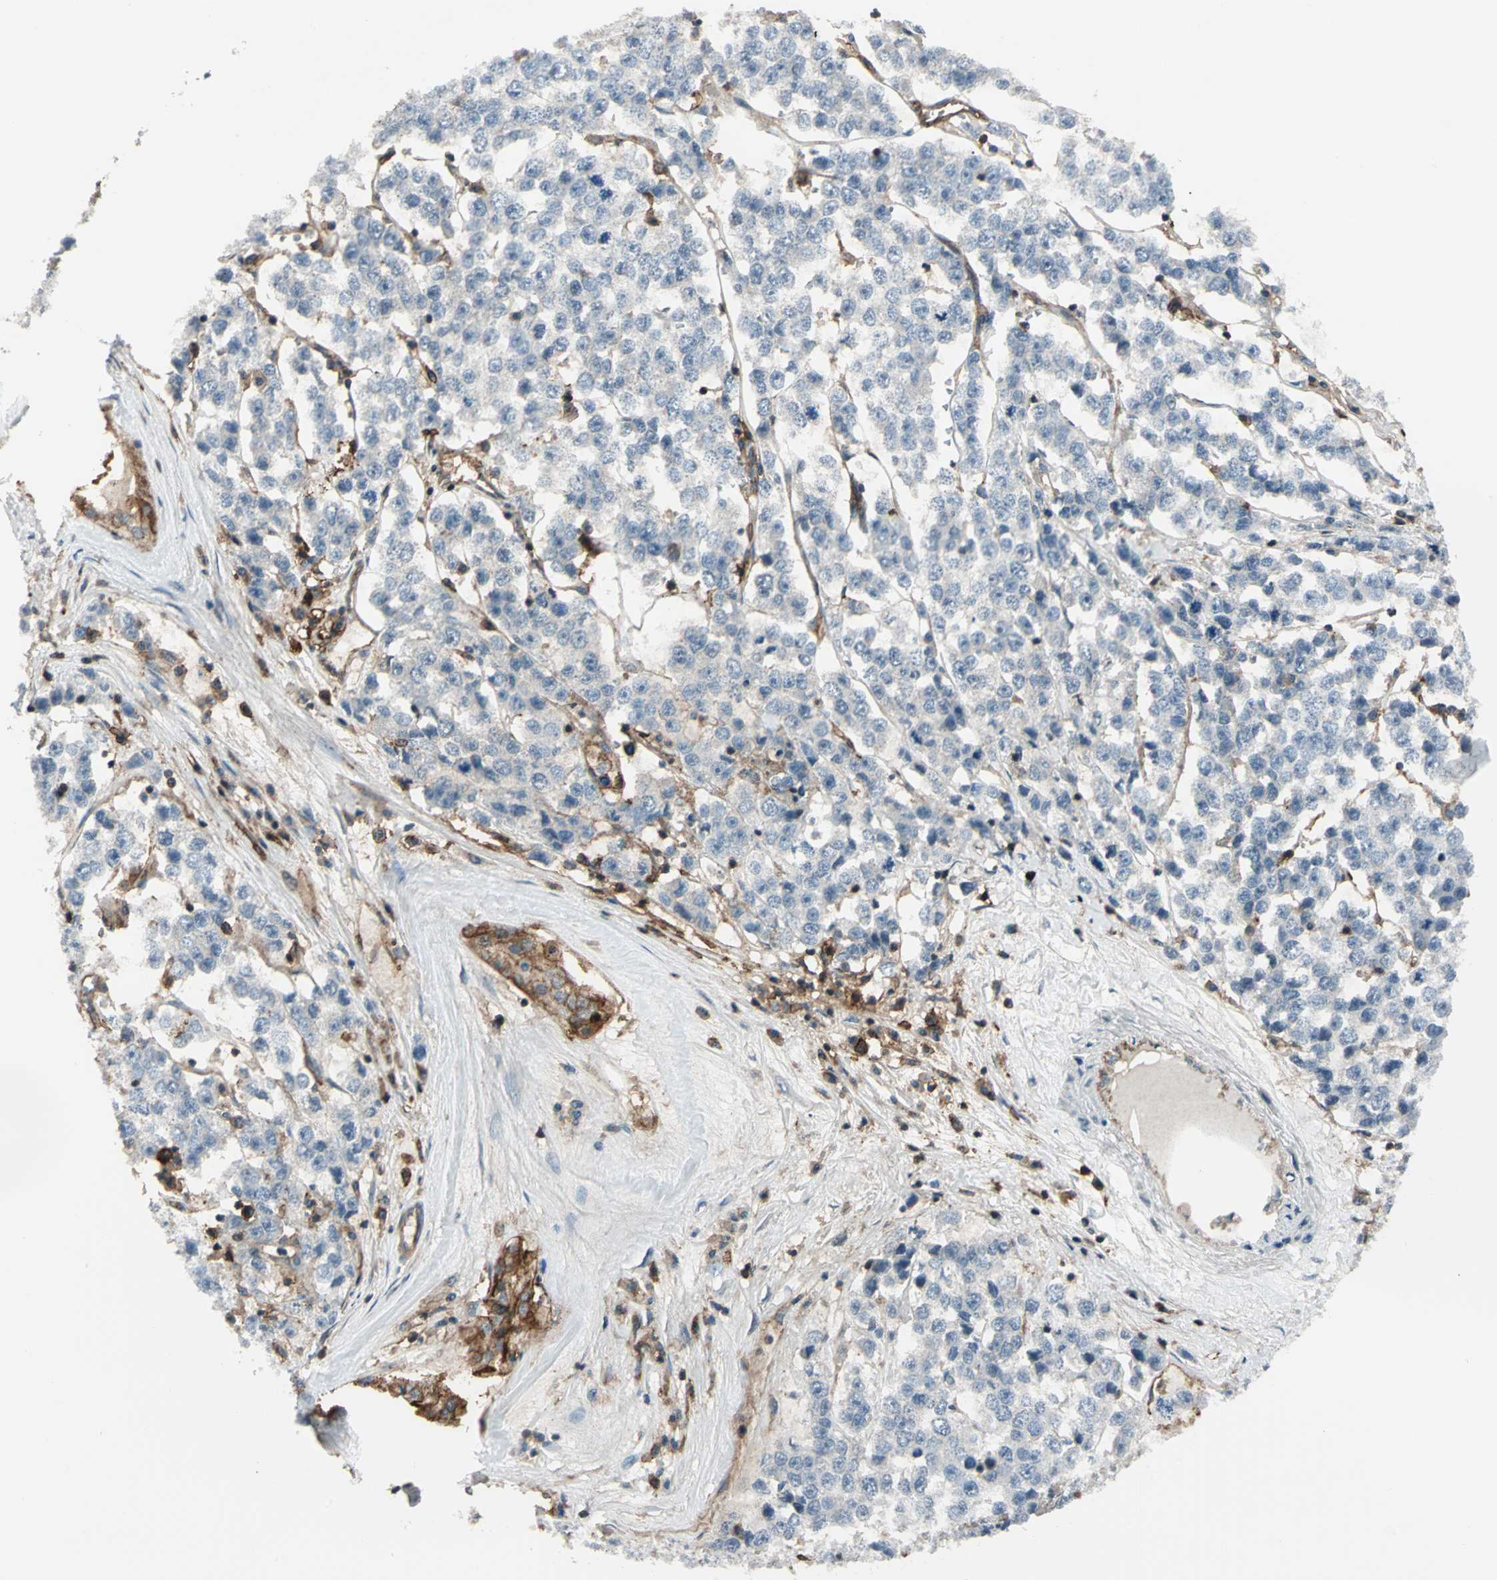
{"staining": {"intensity": "negative", "quantity": "none", "location": "none"}, "tissue": "testis cancer", "cell_type": "Tumor cells", "image_type": "cancer", "snomed": [{"axis": "morphology", "description": "Seminoma, NOS"}, {"axis": "morphology", "description": "Carcinoma, Embryonal, NOS"}, {"axis": "topography", "description": "Testis"}], "caption": "There is no significant positivity in tumor cells of testis cancer (embryonal carcinoma). The staining is performed using DAB brown chromogen with nuclei counter-stained in using hematoxylin.", "gene": "NR2C2", "patient": {"sex": "male", "age": 52}}